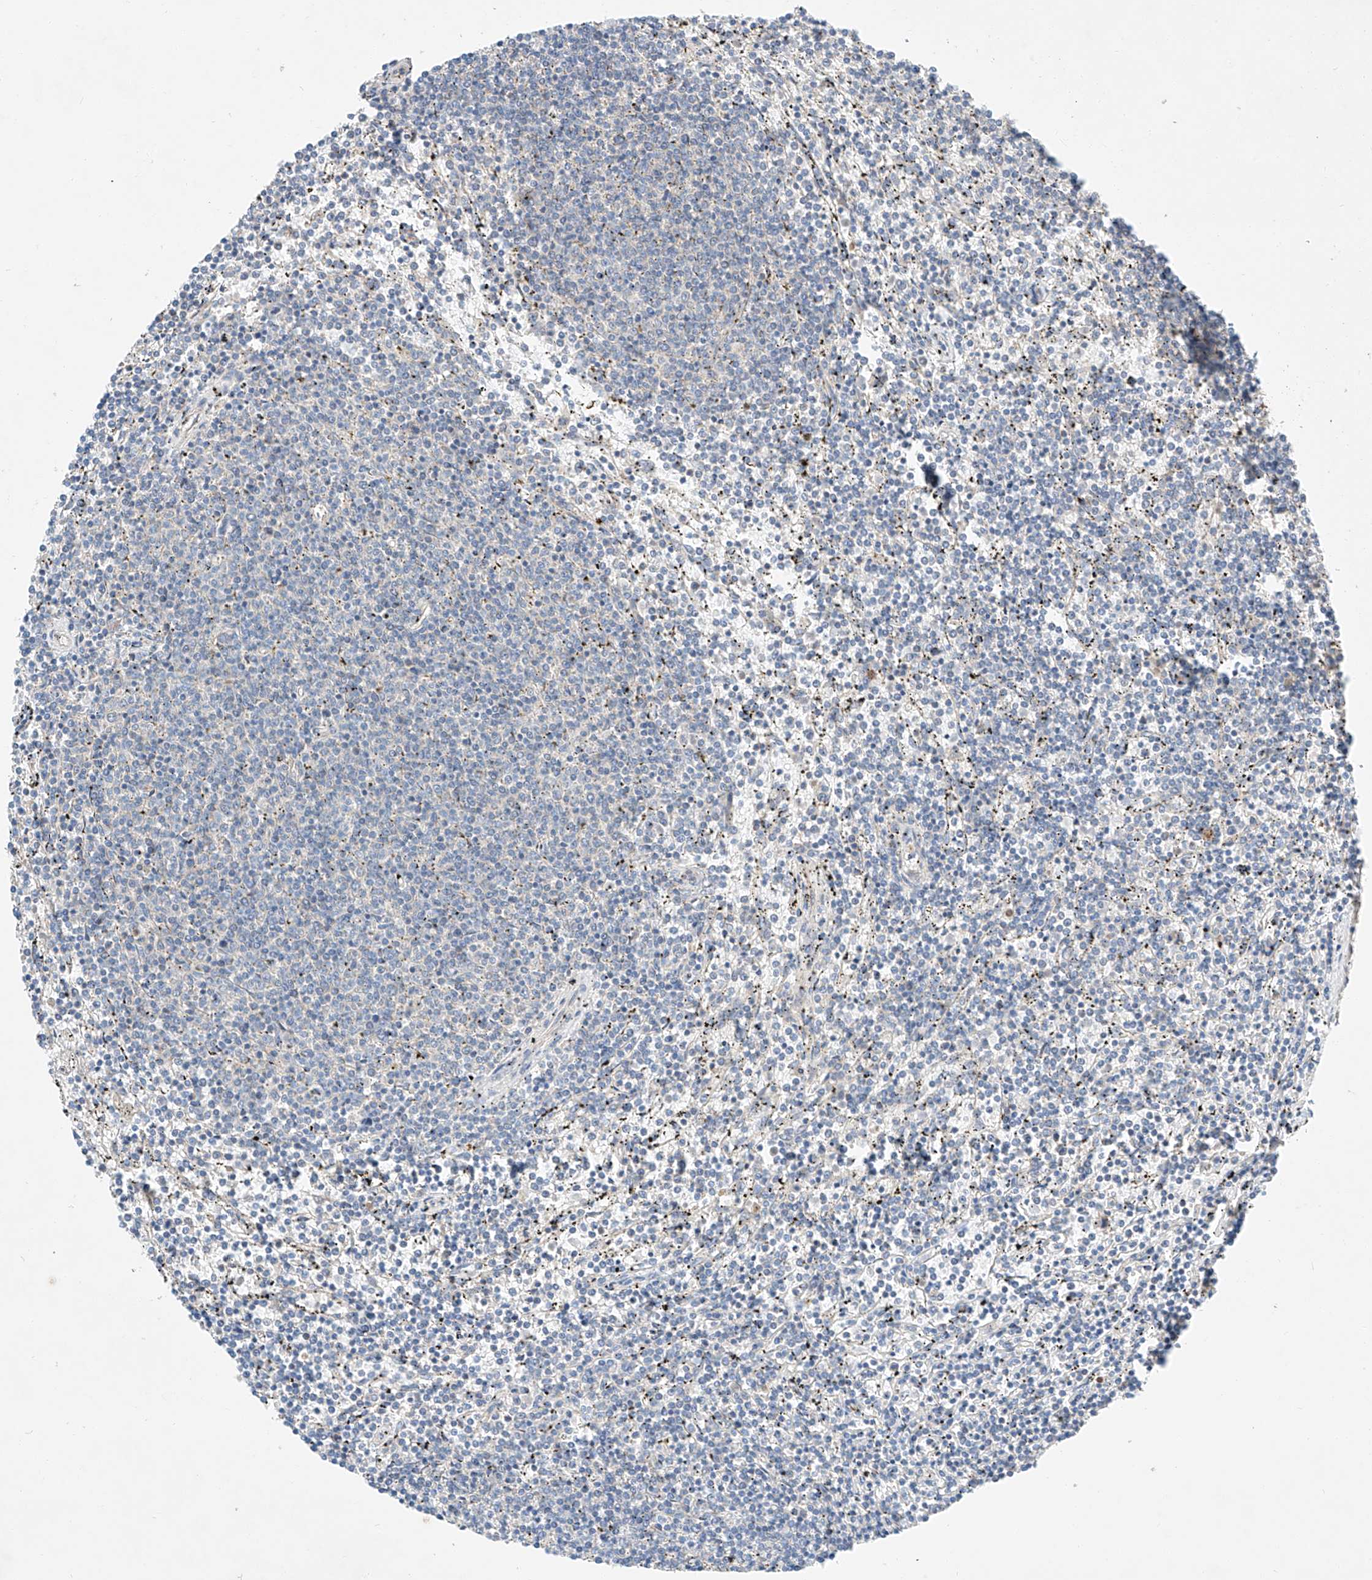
{"staining": {"intensity": "negative", "quantity": "none", "location": "none"}, "tissue": "lymphoma", "cell_type": "Tumor cells", "image_type": "cancer", "snomed": [{"axis": "morphology", "description": "Malignant lymphoma, non-Hodgkin's type, Low grade"}, {"axis": "topography", "description": "Spleen"}], "caption": "Human low-grade malignant lymphoma, non-Hodgkin's type stained for a protein using immunohistochemistry (IHC) shows no expression in tumor cells.", "gene": "RUSC1", "patient": {"sex": "female", "age": 50}}